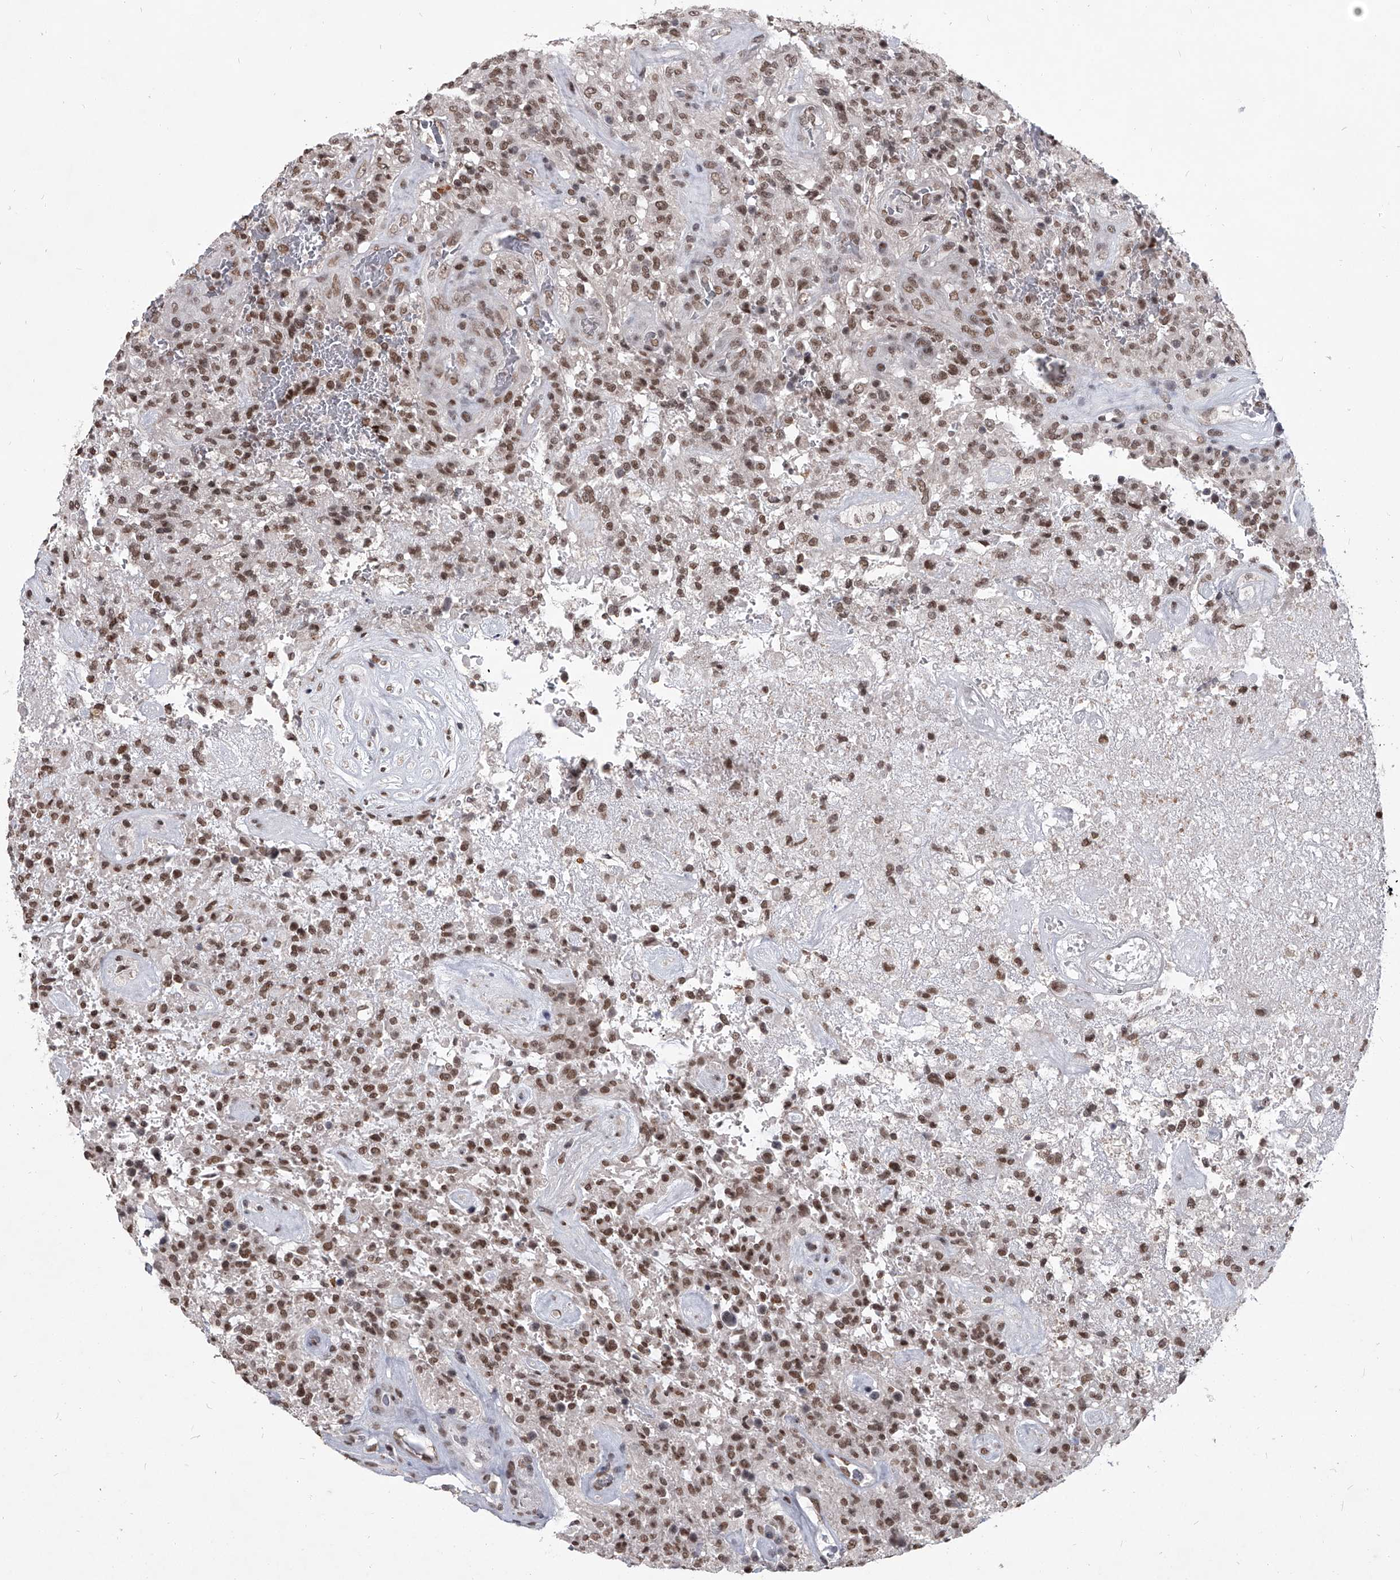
{"staining": {"intensity": "moderate", "quantity": ">75%", "location": "nuclear"}, "tissue": "glioma", "cell_type": "Tumor cells", "image_type": "cancer", "snomed": [{"axis": "morphology", "description": "Glioma, malignant, High grade"}, {"axis": "topography", "description": "Brain"}], "caption": "Immunohistochemistry (IHC) micrograph of neoplastic tissue: human malignant high-grade glioma stained using immunohistochemistry (IHC) shows medium levels of moderate protein expression localized specifically in the nuclear of tumor cells, appearing as a nuclear brown color.", "gene": "PPIL4", "patient": {"sex": "female", "age": 57}}